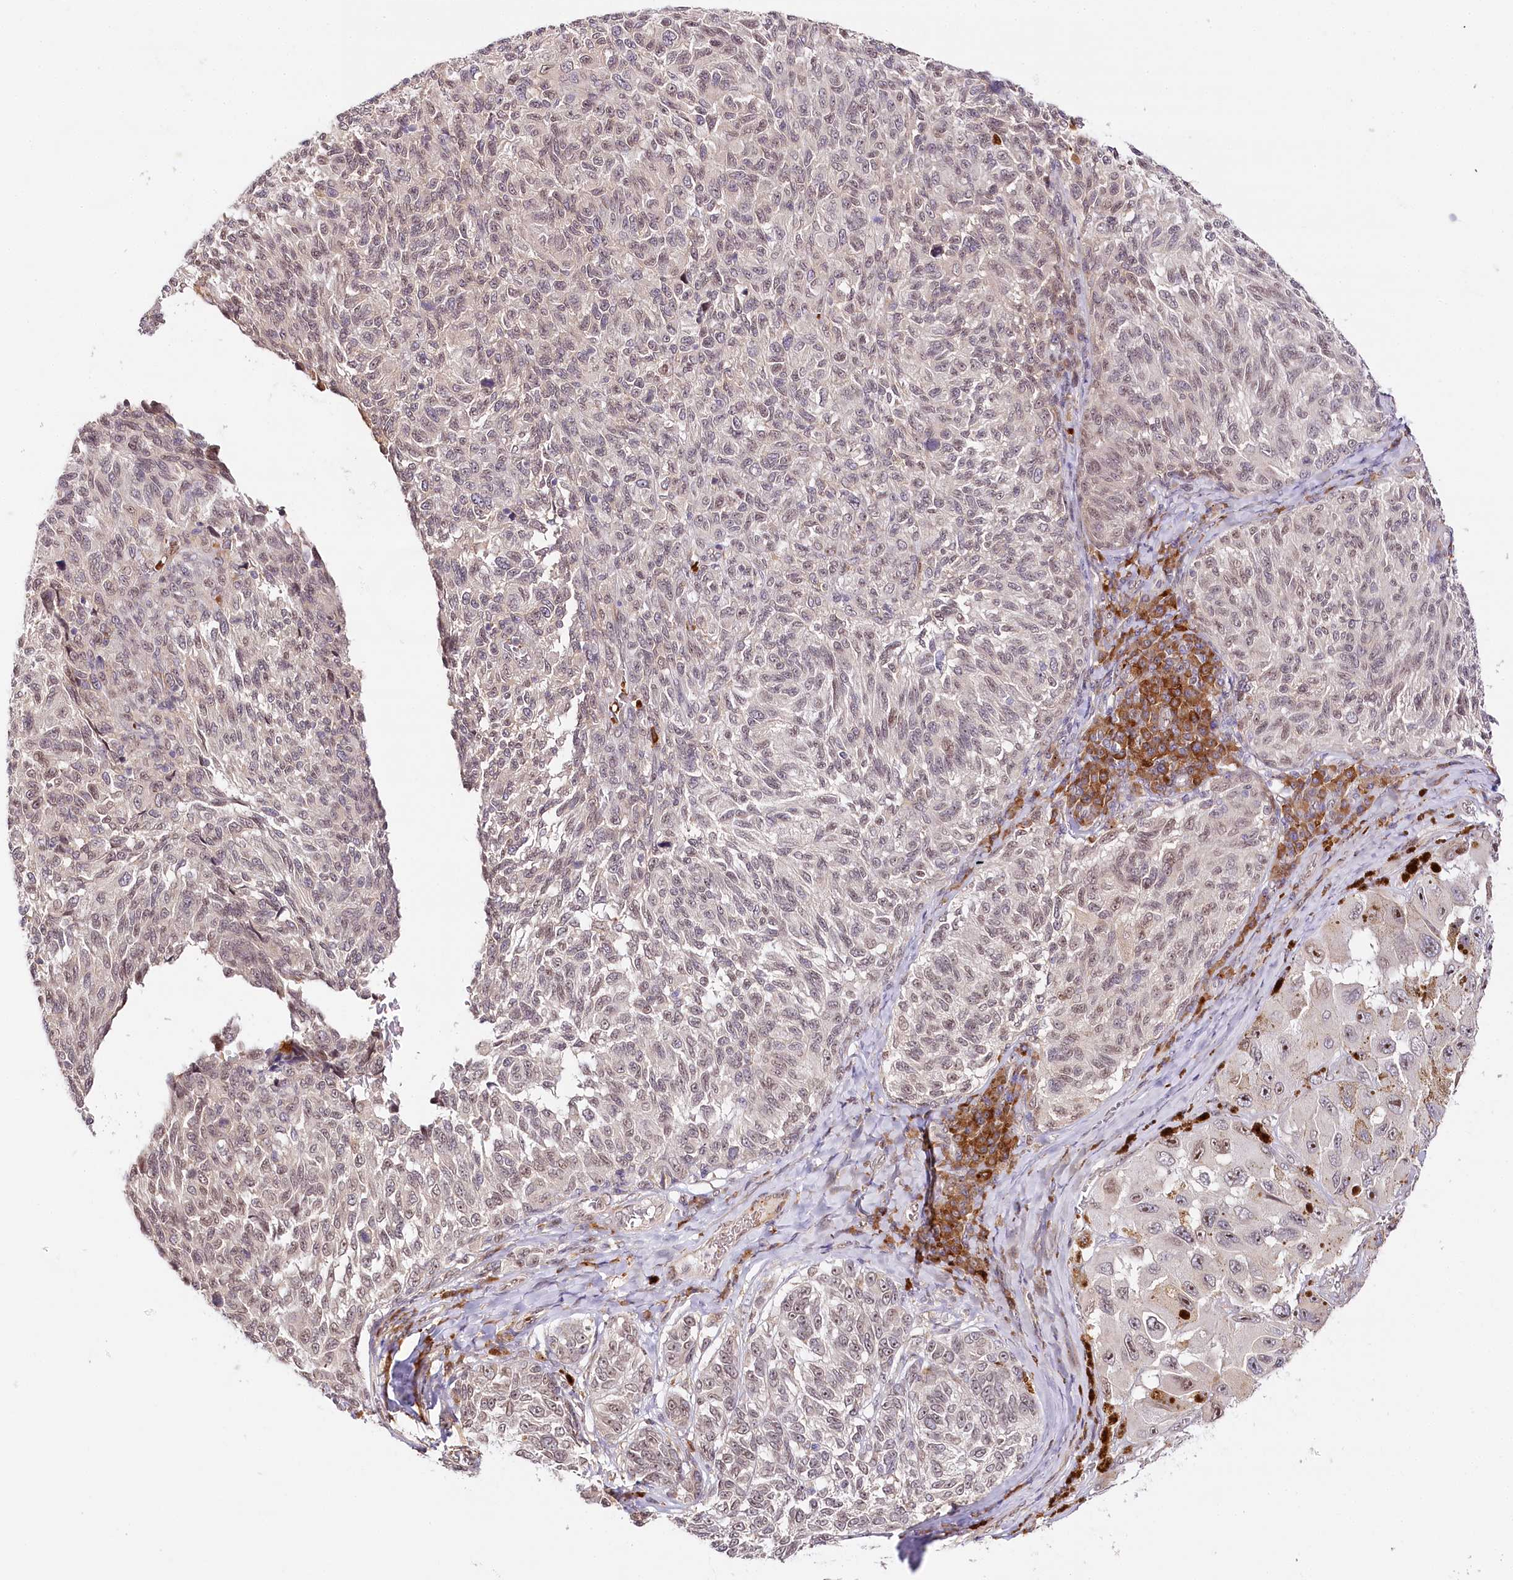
{"staining": {"intensity": "weak", "quantity": "25%-75%", "location": "nuclear"}, "tissue": "melanoma", "cell_type": "Tumor cells", "image_type": "cancer", "snomed": [{"axis": "morphology", "description": "Malignant melanoma, NOS"}, {"axis": "topography", "description": "Skin"}], "caption": "Malignant melanoma stained with DAB IHC displays low levels of weak nuclear positivity in about 25%-75% of tumor cells. (IHC, brightfield microscopy, high magnification).", "gene": "WDR36", "patient": {"sex": "female", "age": 73}}